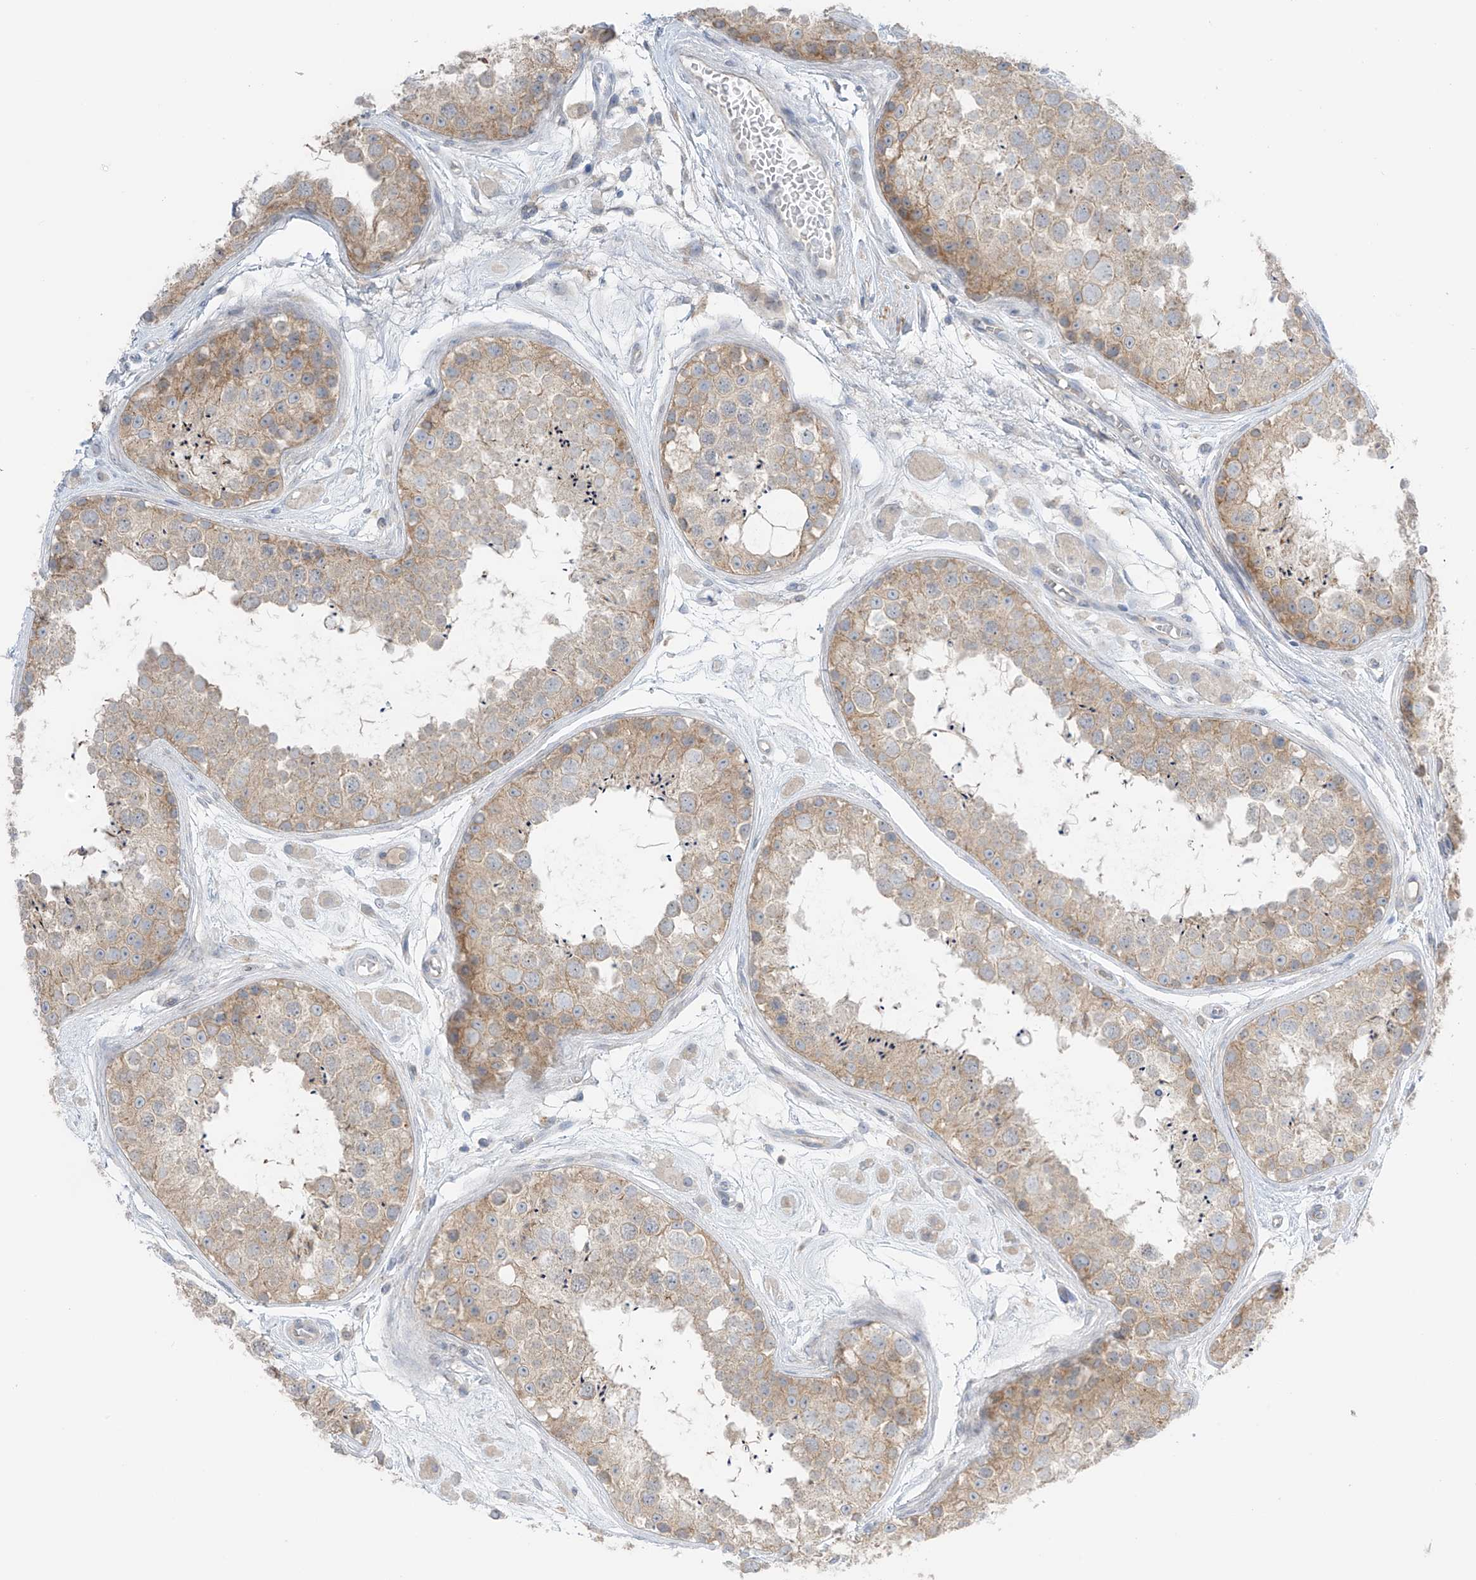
{"staining": {"intensity": "moderate", "quantity": "25%-75%", "location": "cytoplasmic/membranous"}, "tissue": "testis", "cell_type": "Cells in seminiferous ducts", "image_type": "normal", "snomed": [{"axis": "morphology", "description": "Normal tissue, NOS"}, {"axis": "topography", "description": "Testis"}], "caption": "Normal testis exhibits moderate cytoplasmic/membranous staining in about 25%-75% of cells in seminiferous ducts, visualized by immunohistochemistry. Immunohistochemistry stains the protein of interest in brown and the nuclei are stained blue.", "gene": "NALCN", "patient": {"sex": "male", "age": 25}}